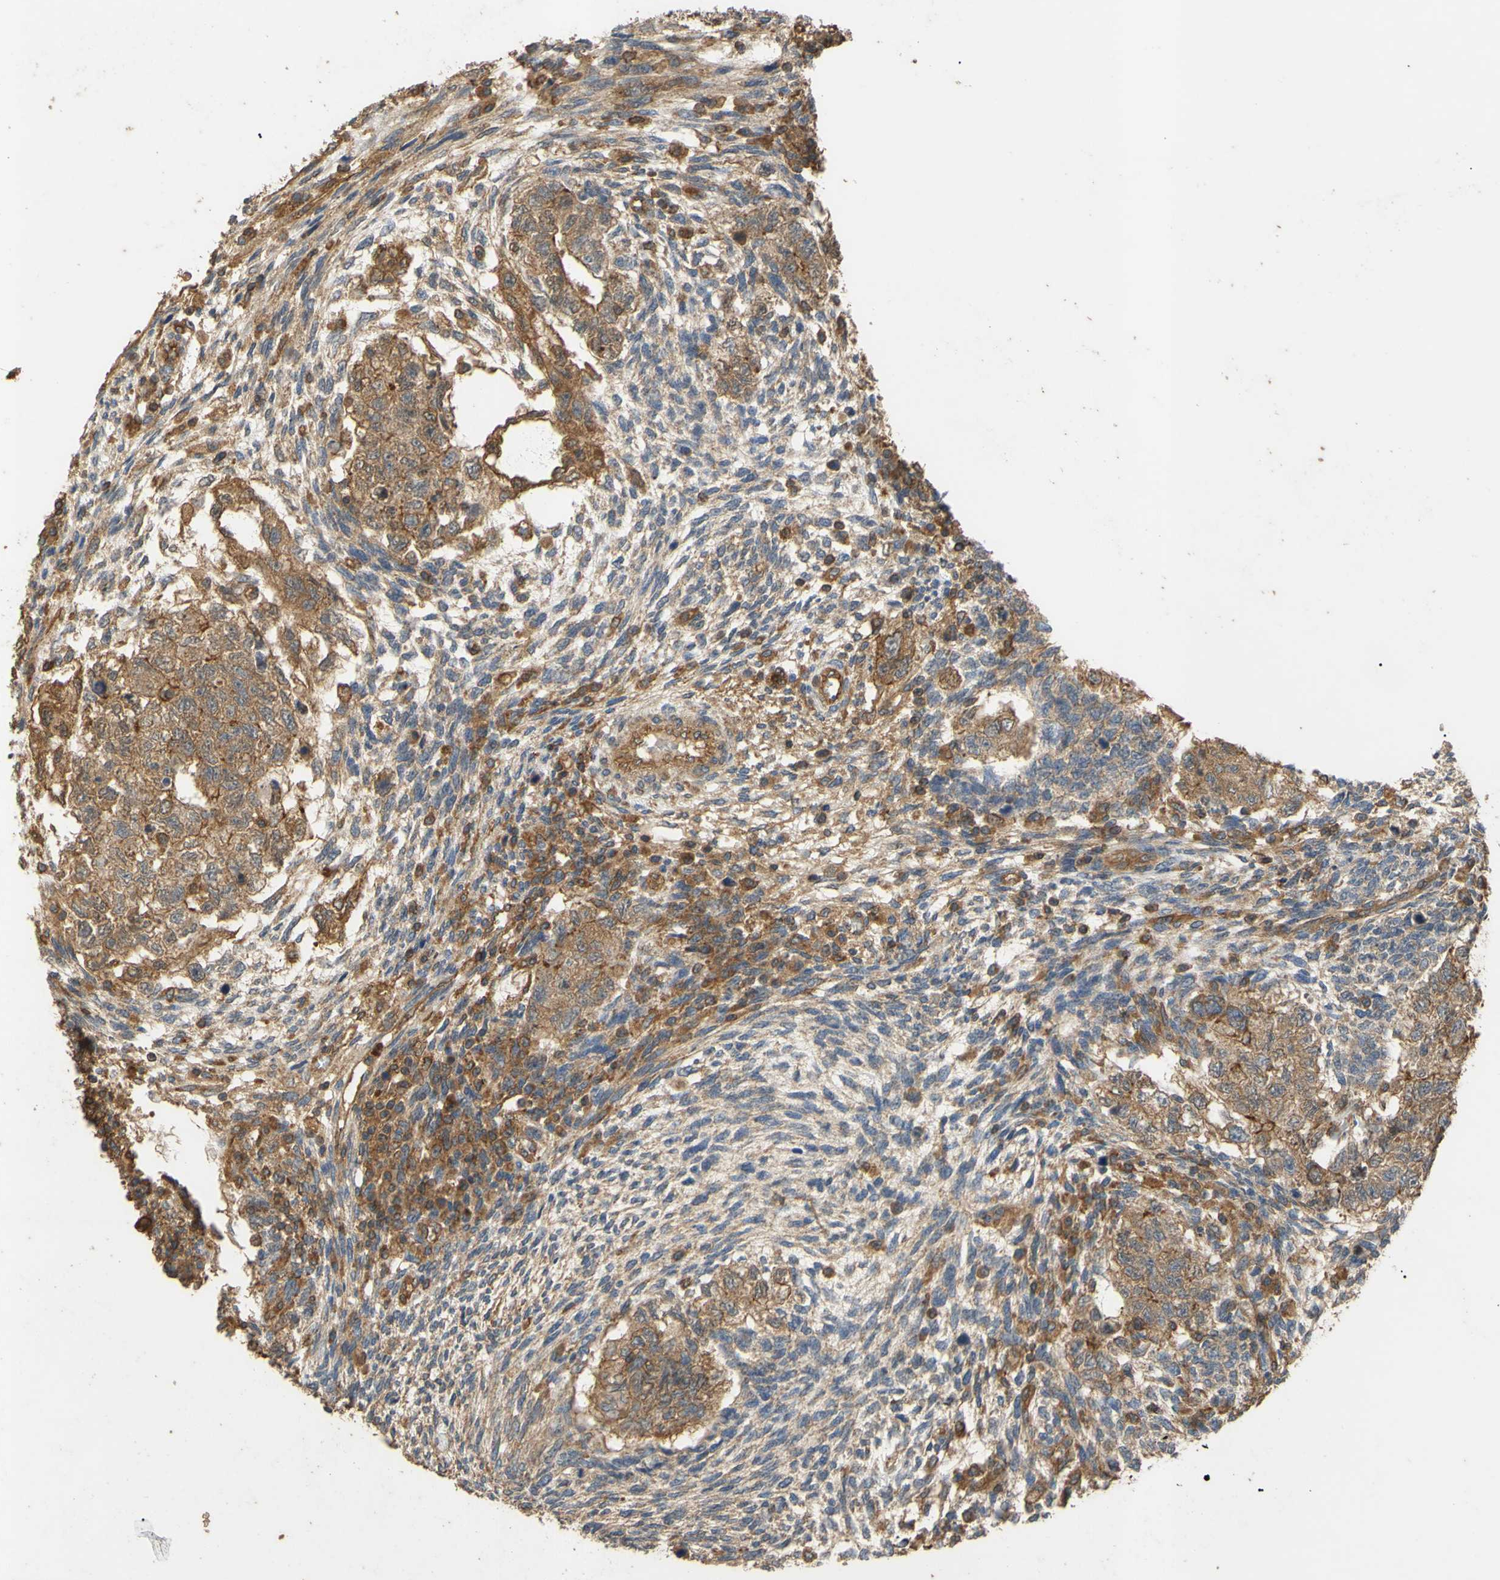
{"staining": {"intensity": "moderate", "quantity": ">75%", "location": "cytoplasmic/membranous"}, "tissue": "testis cancer", "cell_type": "Tumor cells", "image_type": "cancer", "snomed": [{"axis": "morphology", "description": "Normal tissue, NOS"}, {"axis": "morphology", "description": "Carcinoma, Embryonal, NOS"}, {"axis": "topography", "description": "Testis"}], "caption": "This is a micrograph of immunohistochemistry staining of testis cancer, which shows moderate positivity in the cytoplasmic/membranous of tumor cells.", "gene": "CTTN", "patient": {"sex": "male", "age": 36}}